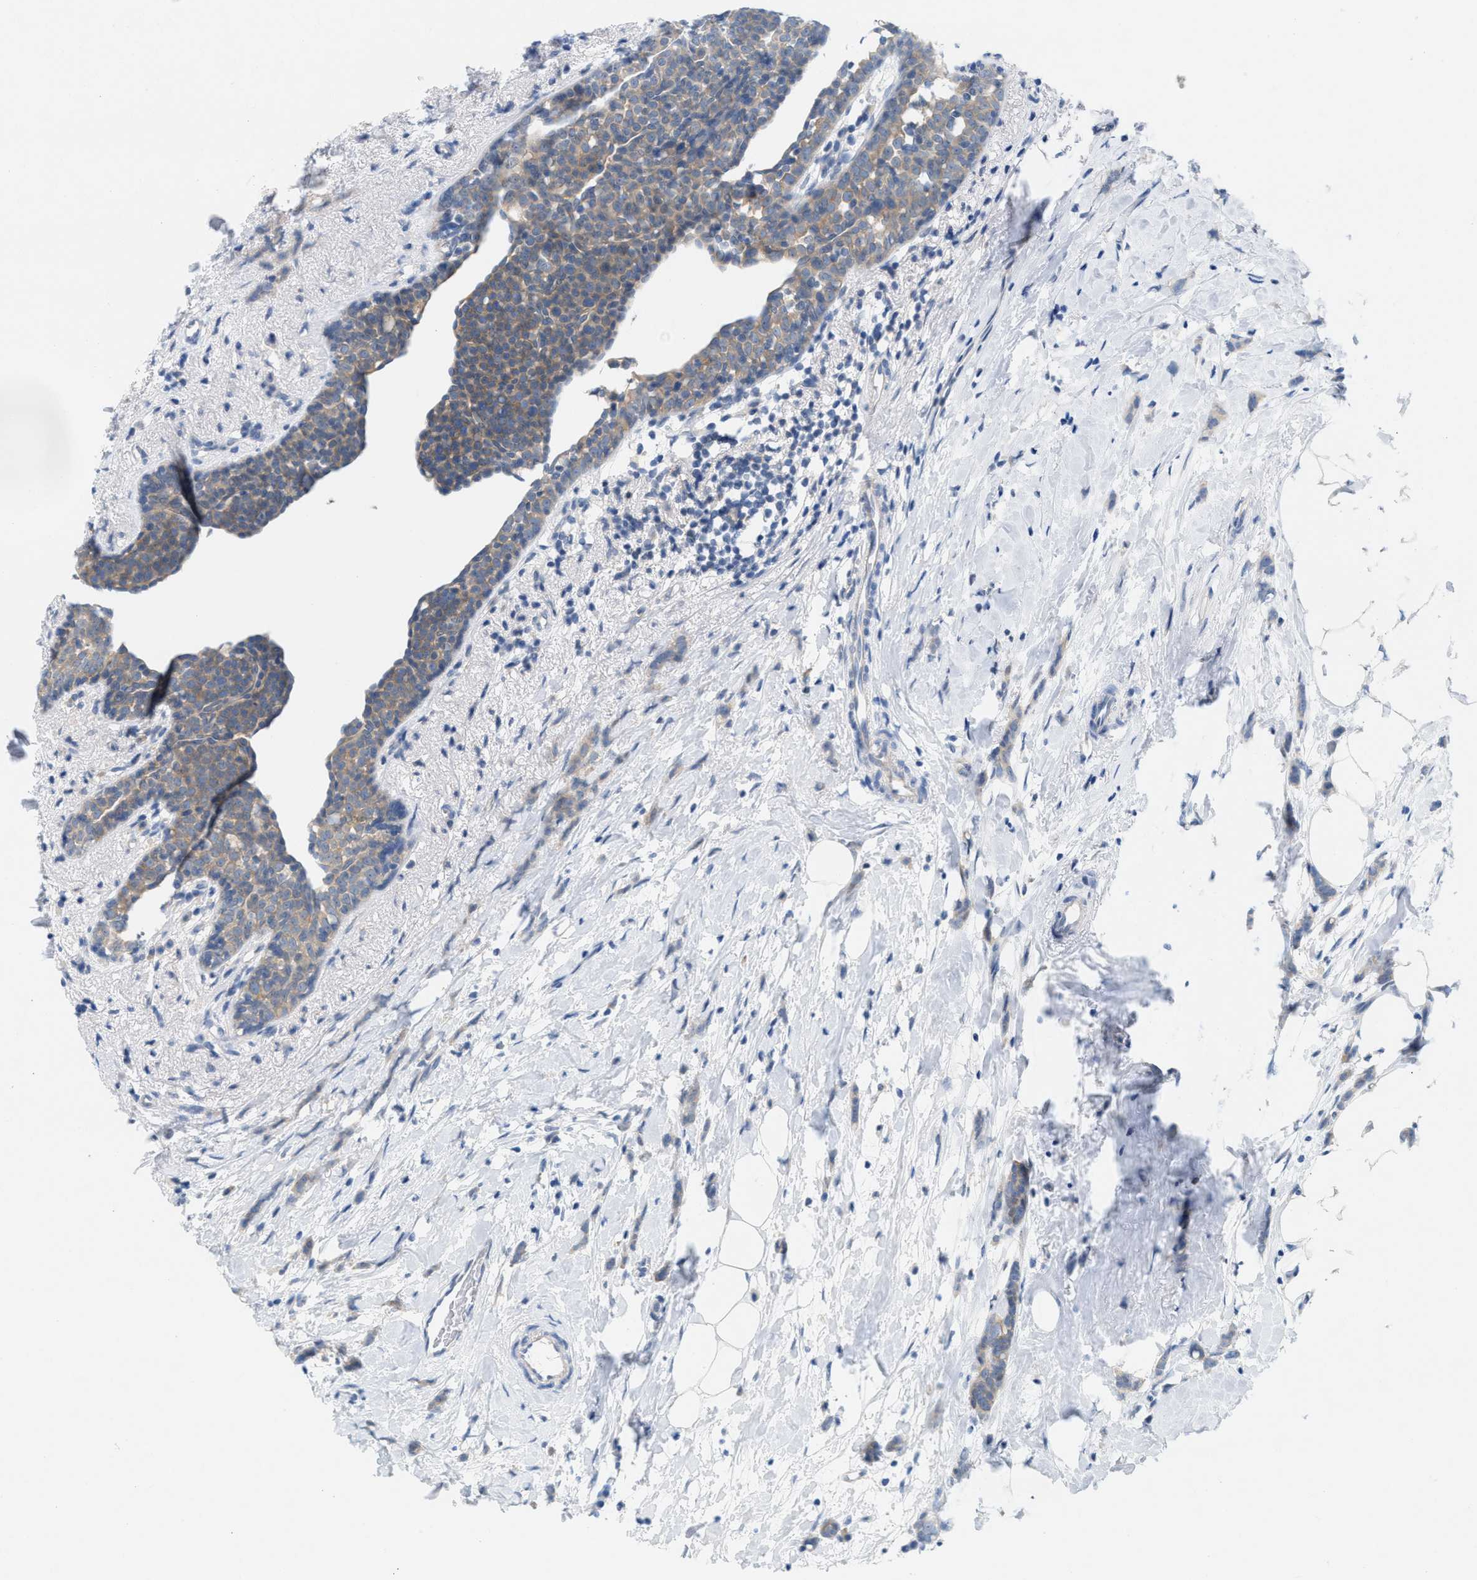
{"staining": {"intensity": "weak", "quantity": "<25%", "location": "cytoplasmic/membranous"}, "tissue": "breast cancer", "cell_type": "Tumor cells", "image_type": "cancer", "snomed": [{"axis": "morphology", "description": "Lobular carcinoma, in situ"}, {"axis": "morphology", "description": "Lobular carcinoma"}, {"axis": "topography", "description": "Breast"}], "caption": "Immunohistochemistry (IHC) photomicrograph of breast cancer stained for a protein (brown), which exhibits no positivity in tumor cells.", "gene": "WIPI2", "patient": {"sex": "female", "age": 41}}